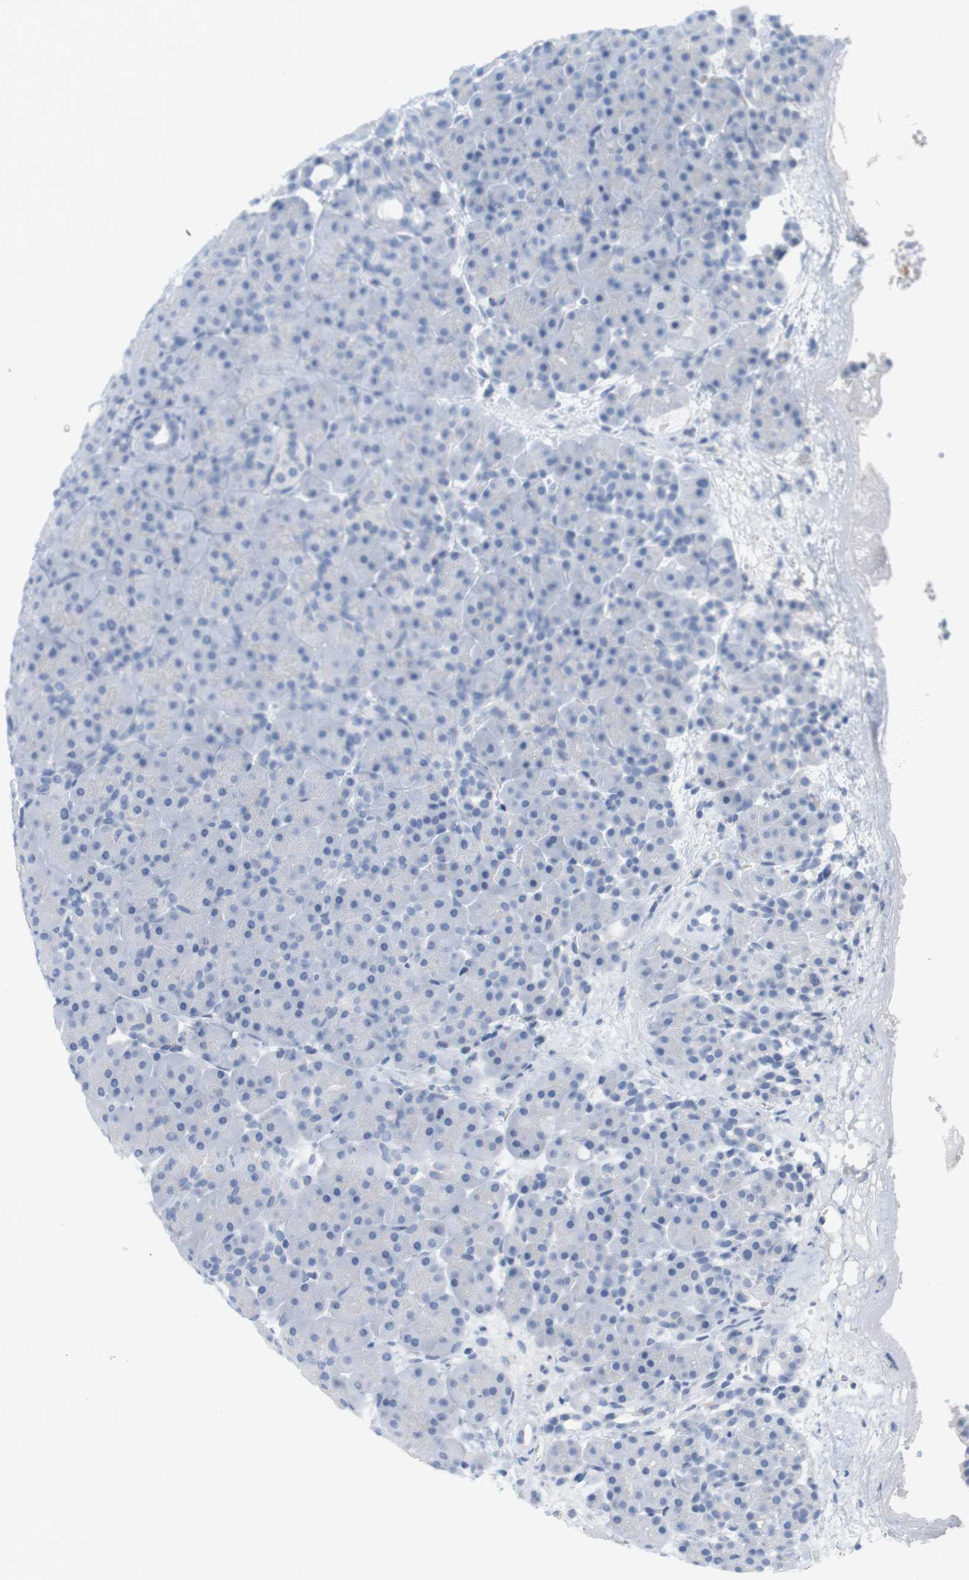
{"staining": {"intensity": "negative", "quantity": "none", "location": "none"}, "tissue": "pancreas", "cell_type": "Exocrine glandular cells", "image_type": "normal", "snomed": [{"axis": "morphology", "description": "Normal tissue, NOS"}, {"axis": "topography", "description": "Pancreas"}], "caption": "Pancreas stained for a protein using immunohistochemistry reveals no positivity exocrine glandular cells.", "gene": "OPRM1", "patient": {"sex": "male", "age": 66}}